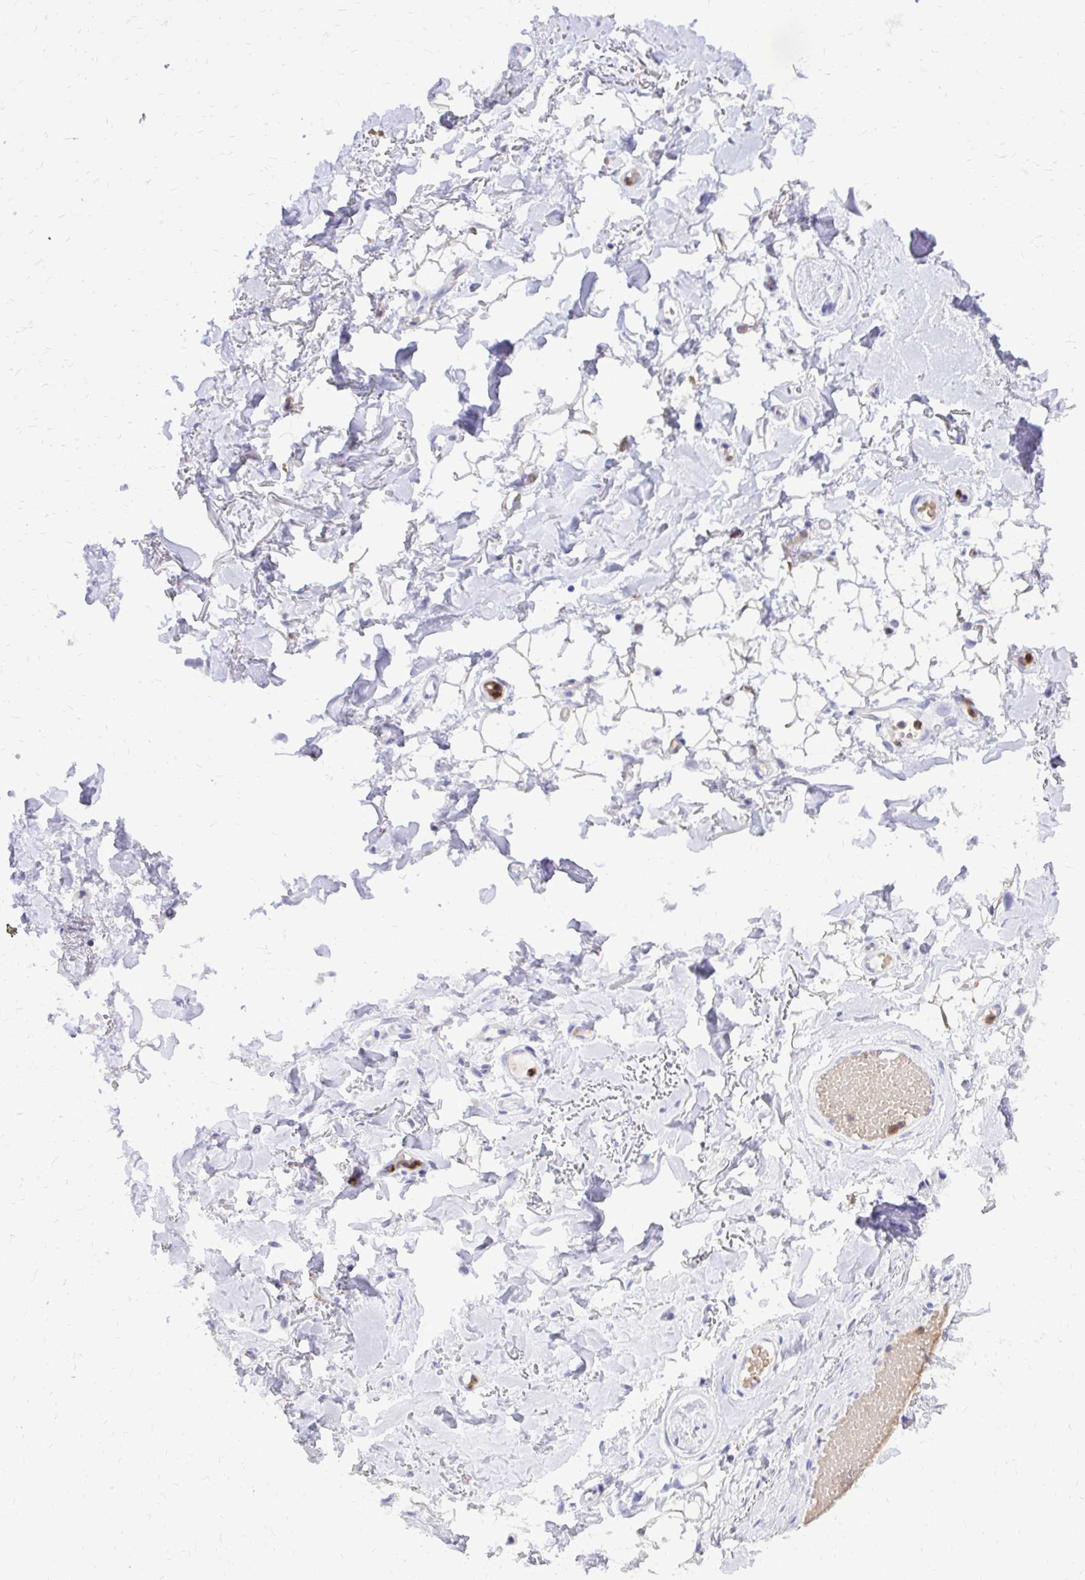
{"staining": {"intensity": "negative", "quantity": "none", "location": "none"}, "tissue": "adipose tissue", "cell_type": "Adipocytes", "image_type": "normal", "snomed": [{"axis": "morphology", "description": "Normal tissue, NOS"}, {"axis": "topography", "description": "Anal"}, {"axis": "topography", "description": "Peripheral nerve tissue"}], "caption": "Adipocytes are negative for protein expression in unremarkable human adipose tissue. The staining is performed using DAB brown chromogen with nuclei counter-stained in using hematoxylin.", "gene": "CAT", "patient": {"sex": "male", "age": 78}}